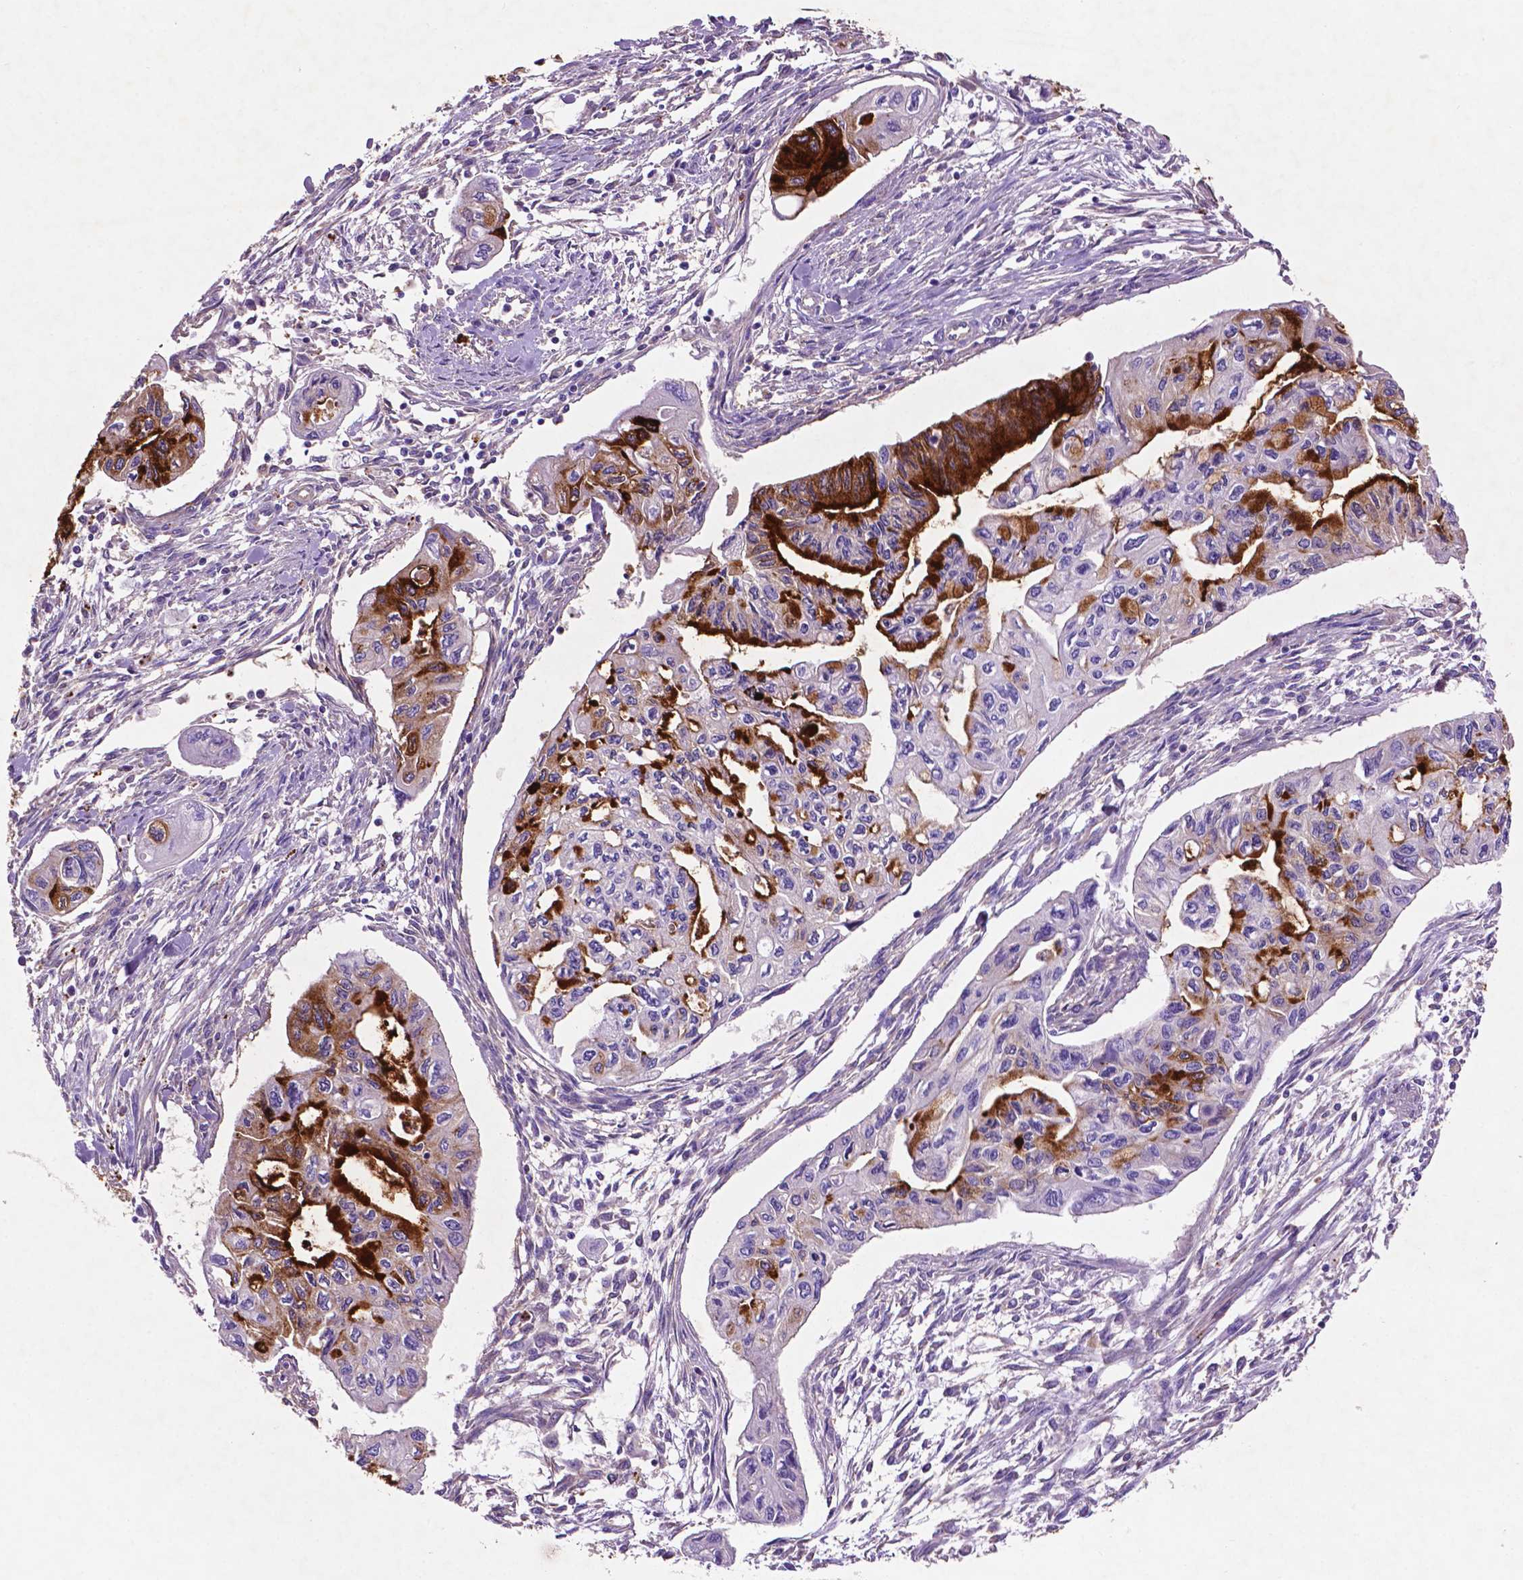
{"staining": {"intensity": "strong", "quantity": "<25%", "location": "cytoplasmic/membranous"}, "tissue": "pancreatic cancer", "cell_type": "Tumor cells", "image_type": "cancer", "snomed": [{"axis": "morphology", "description": "Adenocarcinoma, NOS"}, {"axis": "topography", "description": "Pancreas"}], "caption": "Pancreatic cancer (adenocarcinoma) stained for a protein reveals strong cytoplasmic/membranous positivity in tumor cells.", "gene": "GDPD5", "patient": {"sex": "female", "age": 76}}